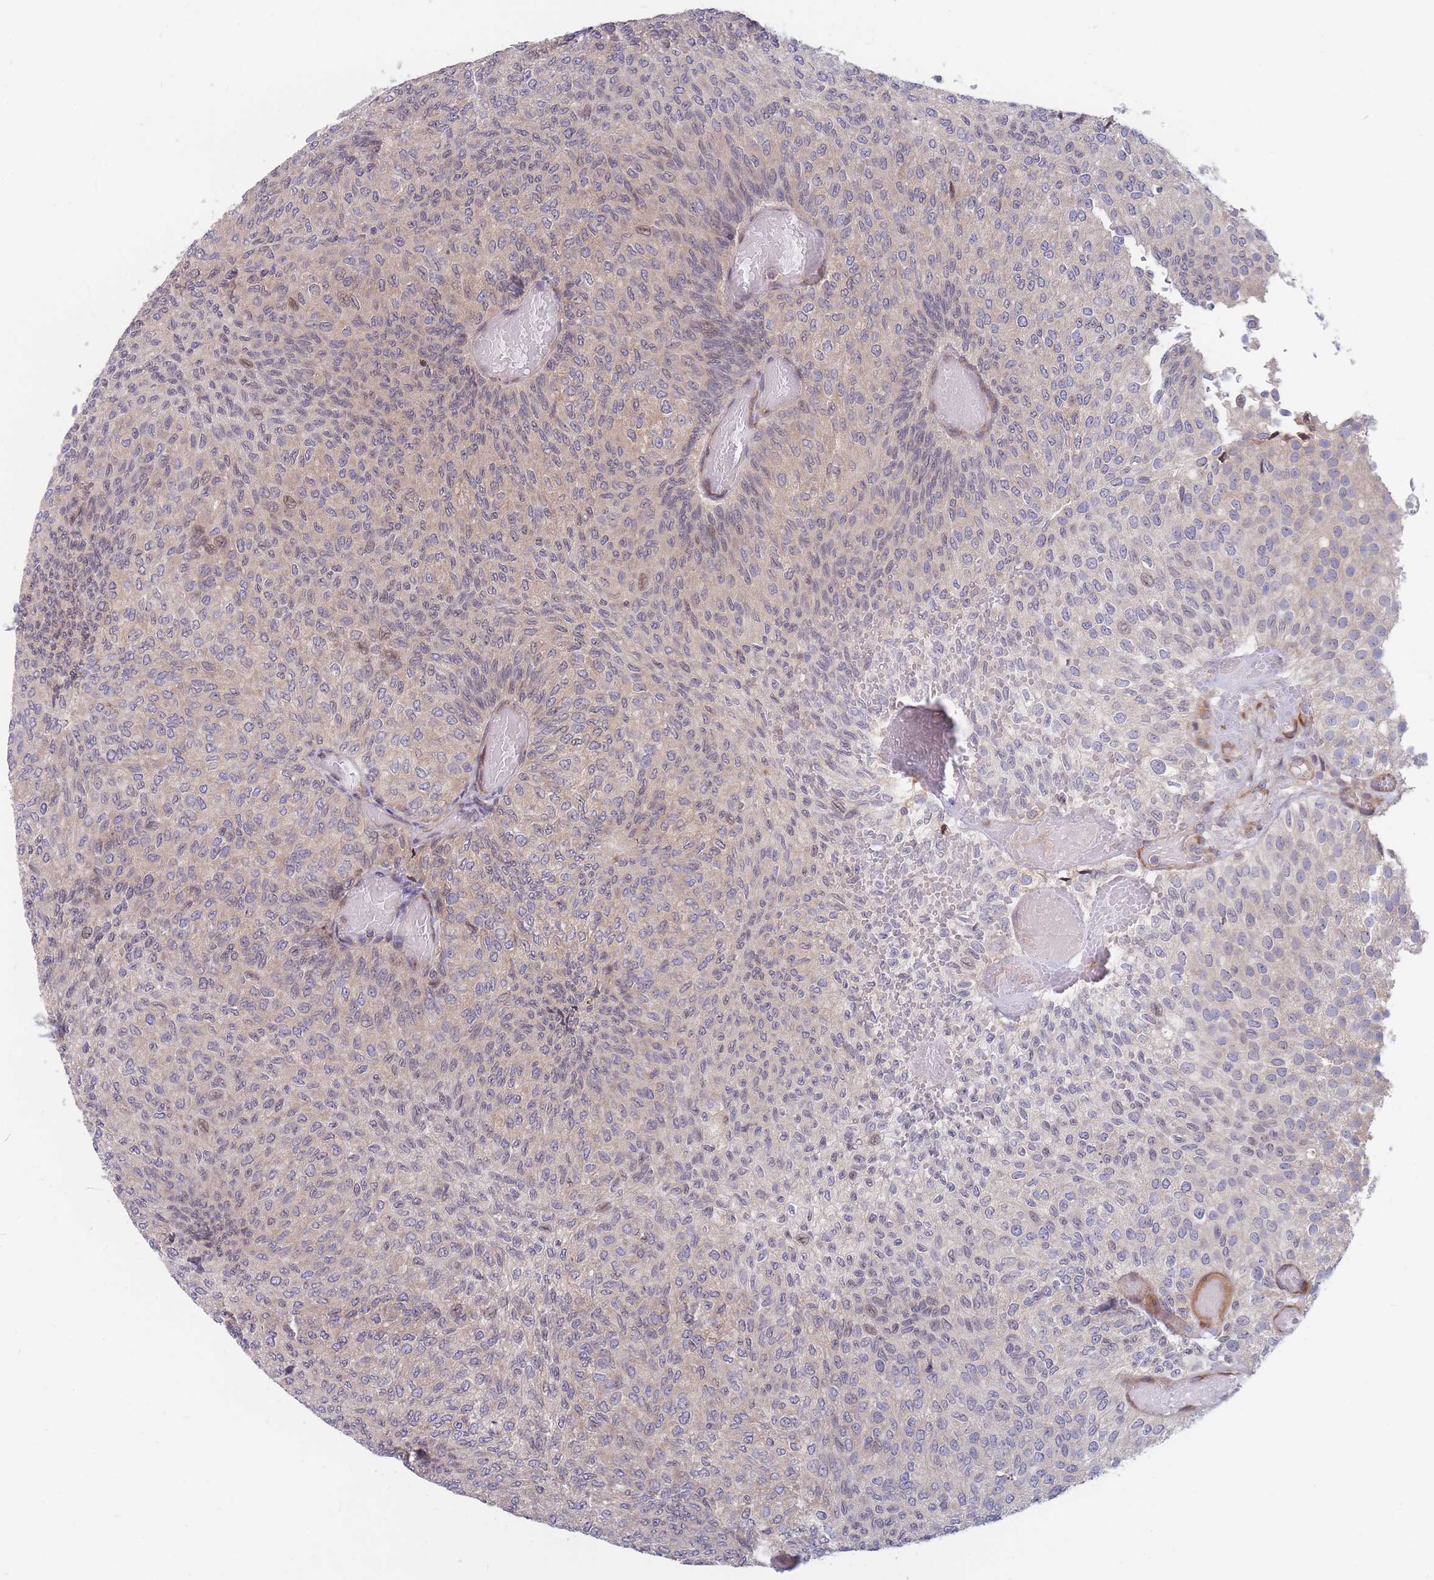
{"staining": {"intensity": "negative", "quantity": "none", "location": "none"}, "tissue": "urothelial cancer", "cell_type": "Tumor cells", "image_type": "cancer", "snomed": [{"axis": "morphology", "description": "Urothelial carcinoma, Low grade"}, {"axis": "topography", "description": "Urinary bladder"}], "caption": "Low-grade urothelial carcinoma stained for a protein using immunohistochemistry (IHC) demonstrates no staining tumor cells.", "gene": "TMEM131L", "patient": {"sex": "male", "age": 78}}